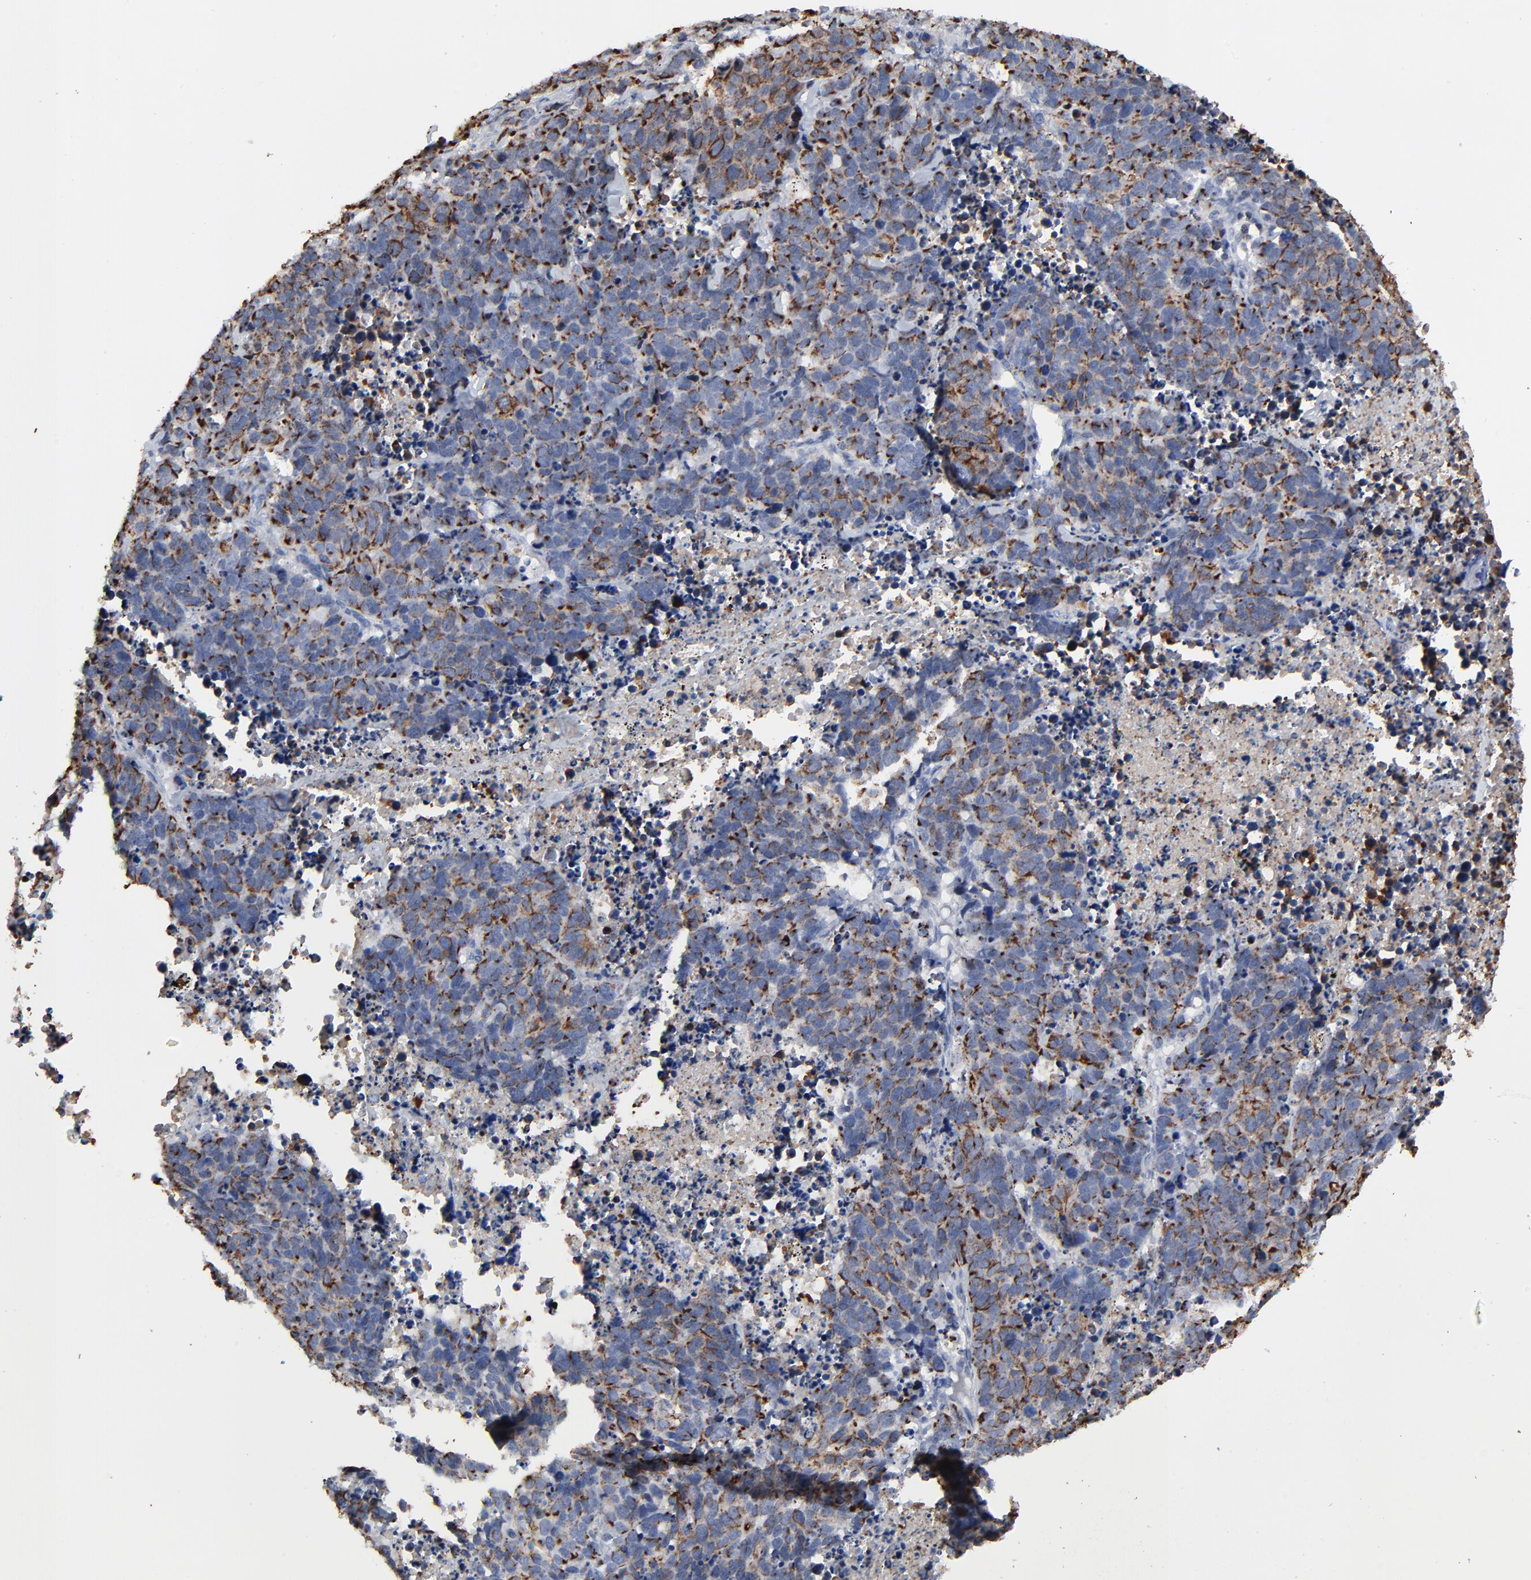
{"staining": {"intensity": "strong", "quantity": "25%-75%", "location": "cytoplasmic/membranous"}, "tissue": "lung cancer", "cell_type": "Tumor cells", "image_type": "cancer", "snomed": [{"axis": "morphology", "description": "Carcinoid, malignant, NOS"}, {"axis": "topography", "description": "Lung"}], "caption": "Lung cancer (carcinoid (malignant)) stained with DAB immunohistochemistry (IHC) exhibits high levels of strong cytoplasmic/membranous positivity in approximately 25%-75% of tumor cells.", "gene": "LNX1", "patient": {"sex": "male", "age": 60}}